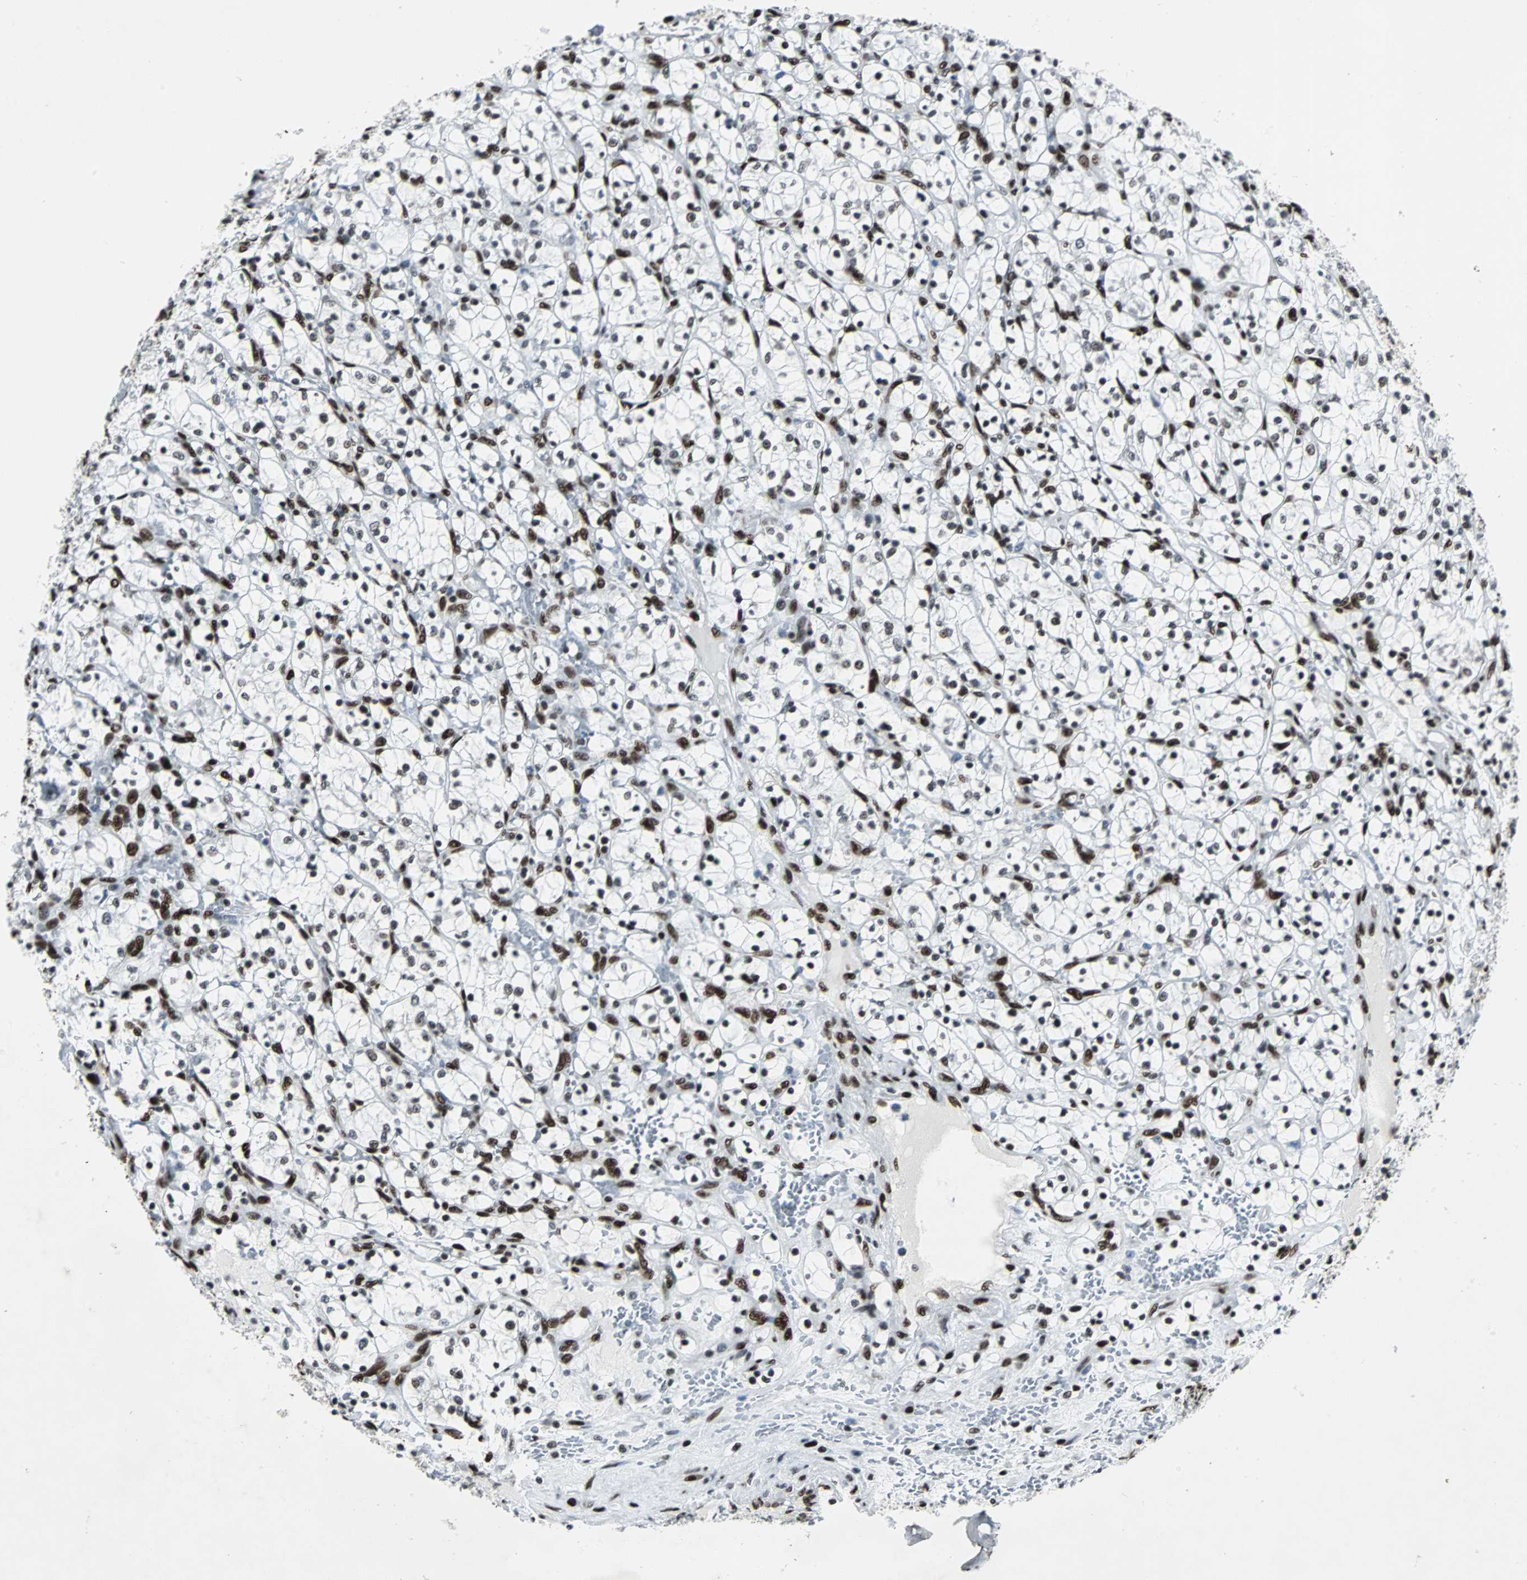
{"staining": {"intensity": "strong", "quantity": ">75%", "location": "nuclear"}, "tissue": "renal cancer", "cell_type": "Tumor cells", "image_type": "cancer", "snomed": [{"axis": "morphology", "description": "Adenocarcinoma, NOS"}, {"axis": "topography", "description": "Kidney"}], "caption": "The histopathology image shows a brown stain indicating the presence of a protein in the nuclear of tumor cells in renal adenocarcinoma.", "gene": "MEF2D", "patient": {"sex": "female", "age": 69}}